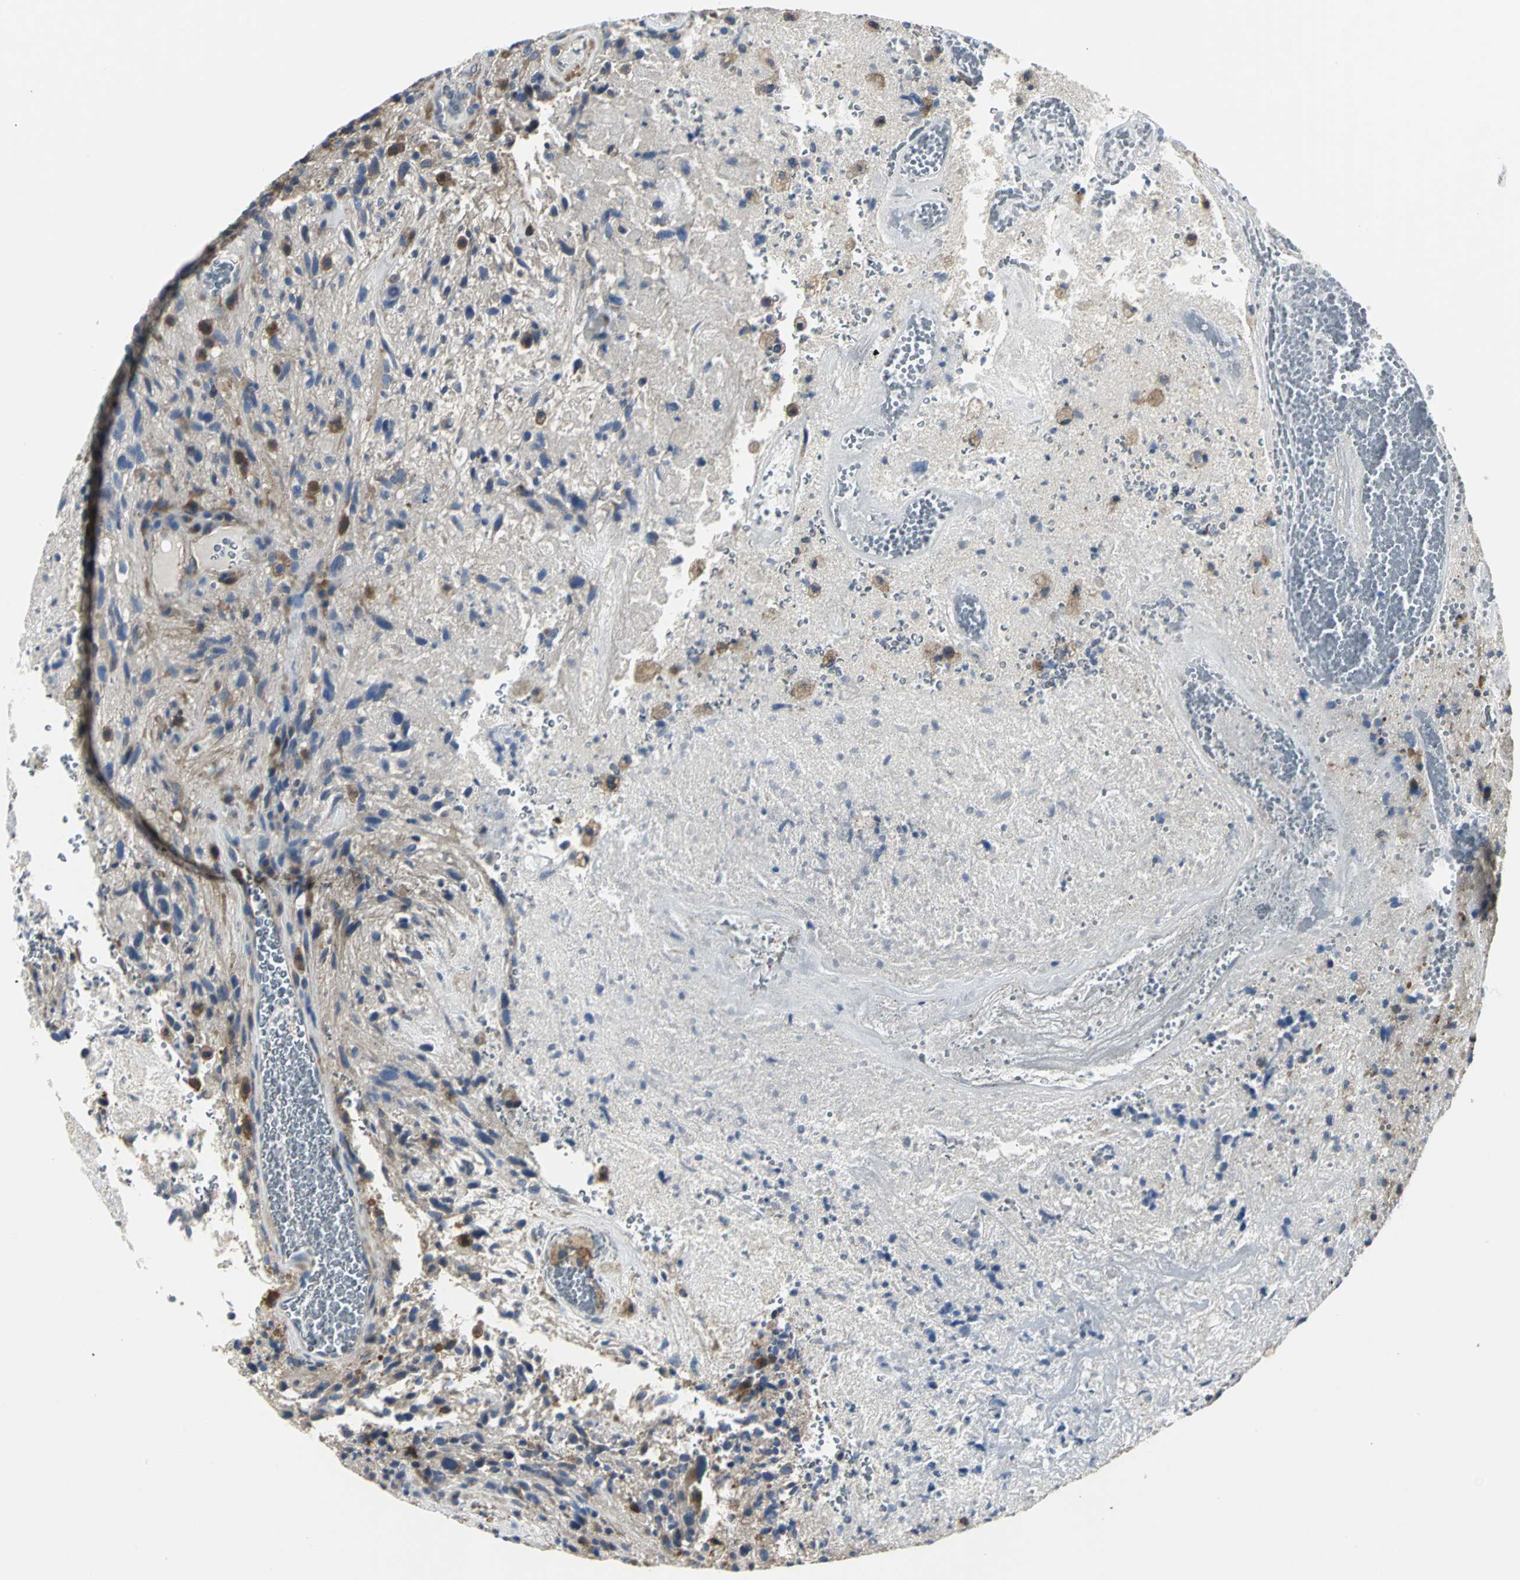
{"staining": {"intensity": "moderate", "quantity": "25%-75%", "location": "cytoplasmic/membranous"}, "tissue": "glioma", "cell_type": "Tumor cells", "image_type": "cancer", "snomed": [{"axis": "morphology", "description": "Normal tissue, NOS"}, {"axis": "morphology", "description": "Glioma, malignant, High grade"}, {"axis": "topography", "description": "Cerebral cortex"}], "caption": "Brown immunohistochemical staining in human glioma reveals moderate cytoplasmic/membranous expression in about 25%-75% of tumor cells.", "gene": "CHRNB1", "patient": {"sex": "male", "age": 75}}